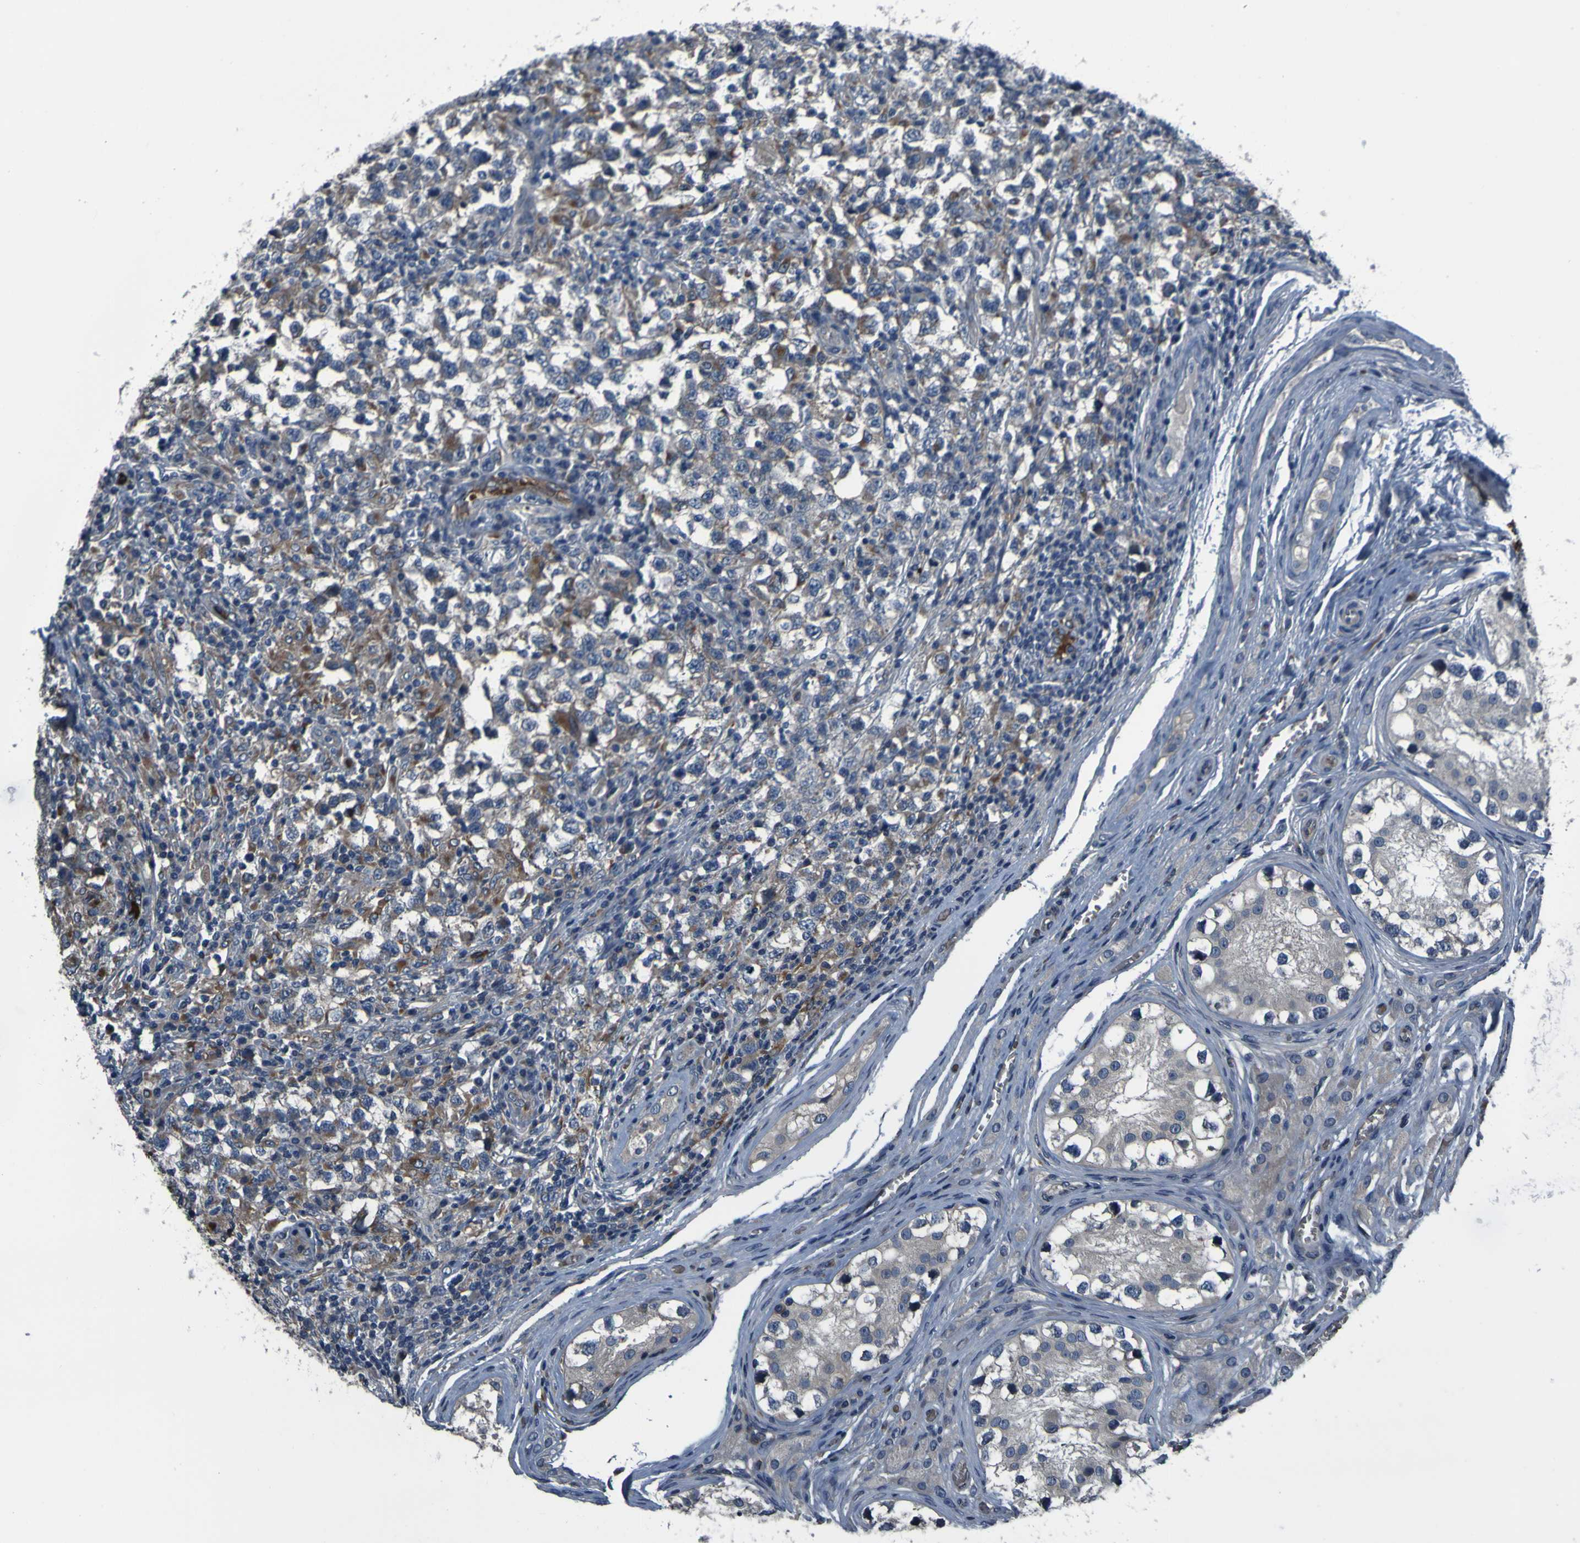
{"staining": {"intensity": "weak", "quantity": ">75%", "location": "cytoplasmic/membranous"}, "tissue": "testis cancer", "cell_type": "Tumor cells", "image_type": "cancer", "snomed": [{"axis": "morphology", "description": "Carcinoma, Embryonal, NOS"}, {"axis": "topography", "description": "Testis"}], "caption": "IHC histopathology image of human embryonal carcinoma (testis) stained for a protein (brown), which exhibits low levels of weak cytoplasmic/membranous expression in approximately >75% of tumor cells.", "gene": "GRAMD1A", "patient": {"sex": "male", "age": 21}}